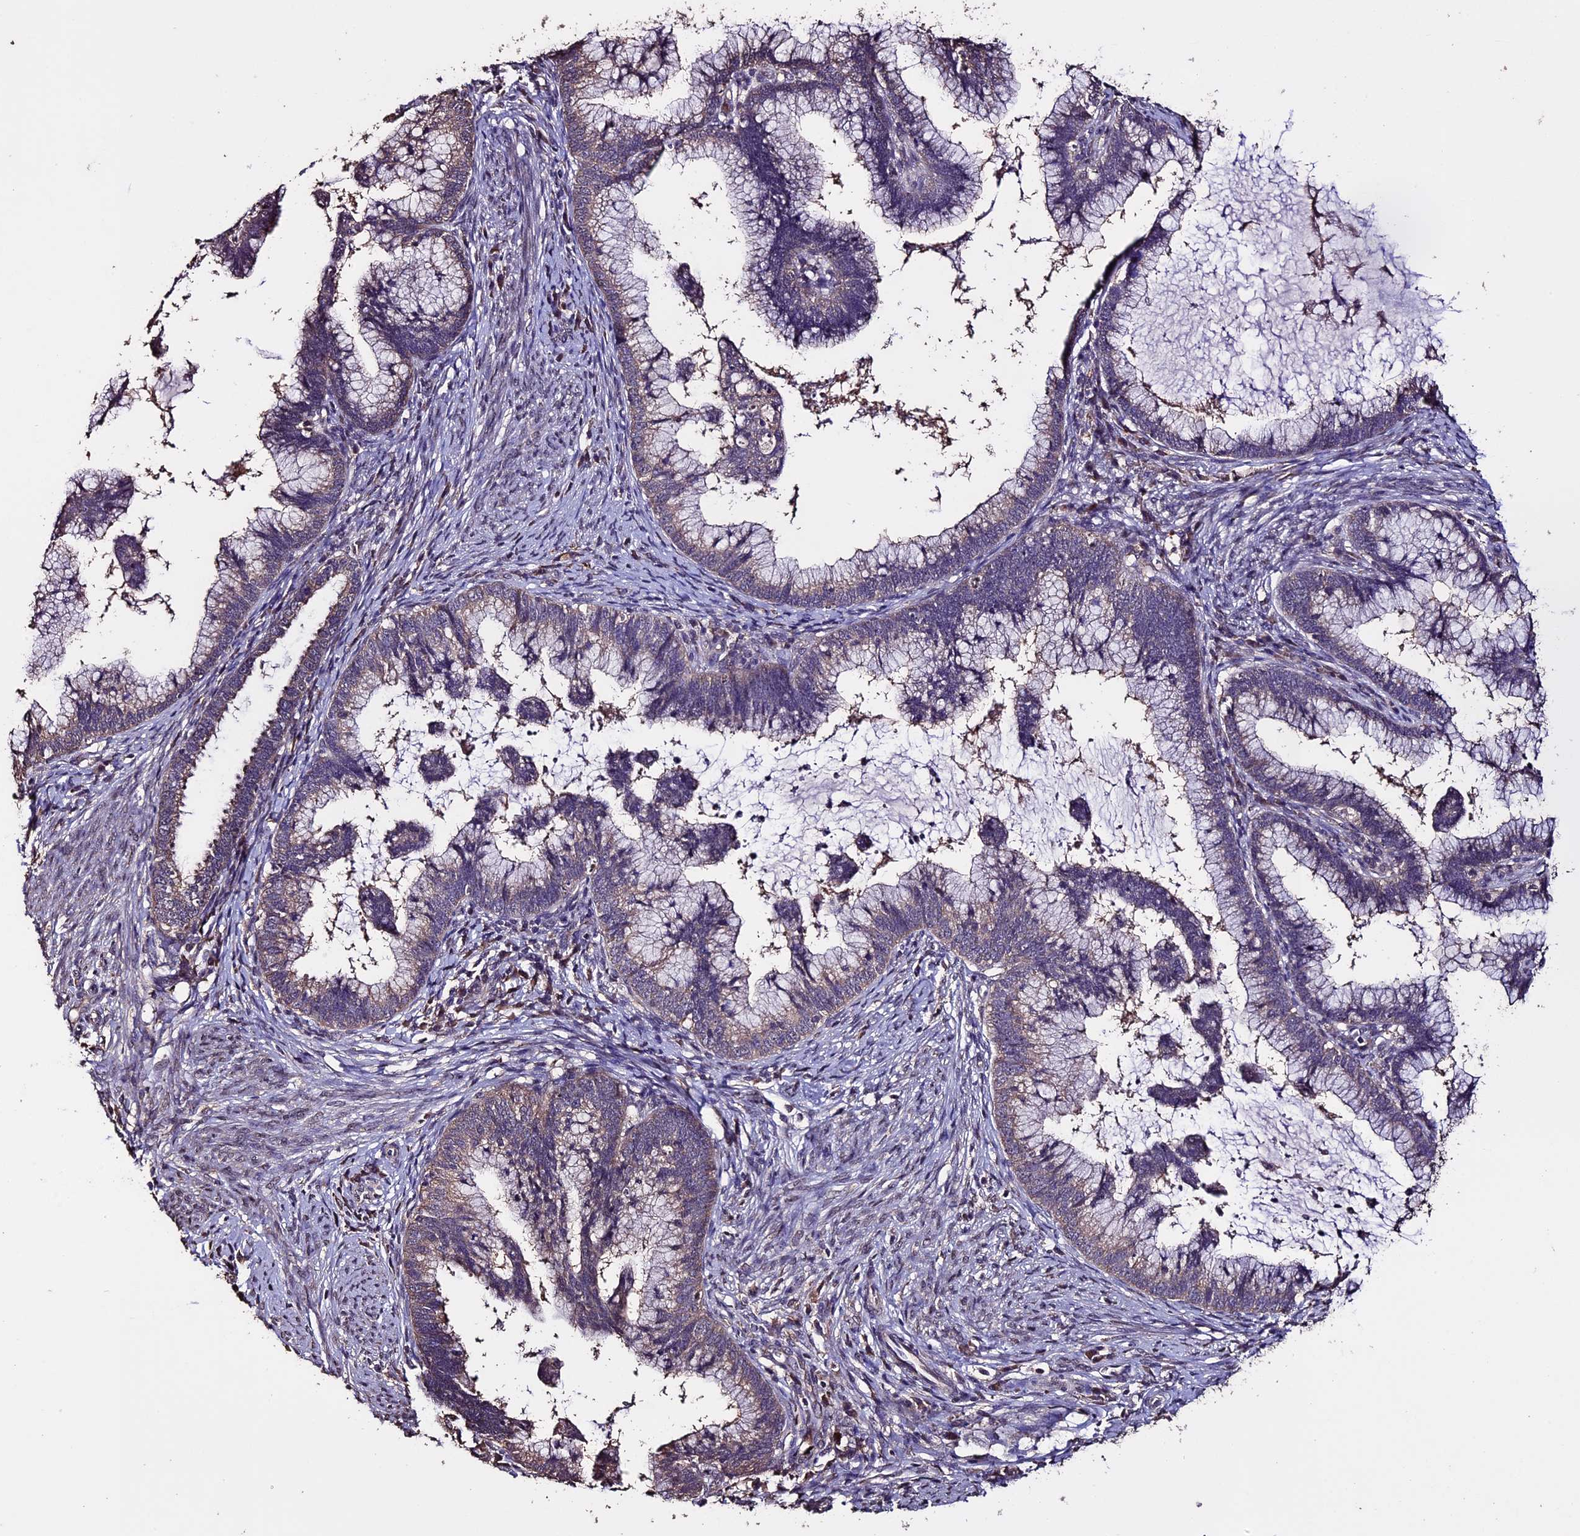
{"staining": {"intensity": "weak", "quantity": "25%-75%", "location": "cytoplasmic/membranous"}, "tissue": "cervical cancer", "cell_type": "Tumor cells", "image_type": "cancer", "snomed": [{"axis": "morphology", "description": "Adenocarcinoma, NOS"}, {"axis": "topography", "description": "Cervix"}], "caption": "IHC micrograph of neoplastic tissue: cervical cancer (adenocarcinoma) stained using IHC displays low levels of weak protein expression localized specifically in the cytoplasmic/membranous of tumor cells, appearing as a cytoplasmic/membranous brown color.", "gene": "DIS3L", "patient": {"sex": "female", "age": 36}}